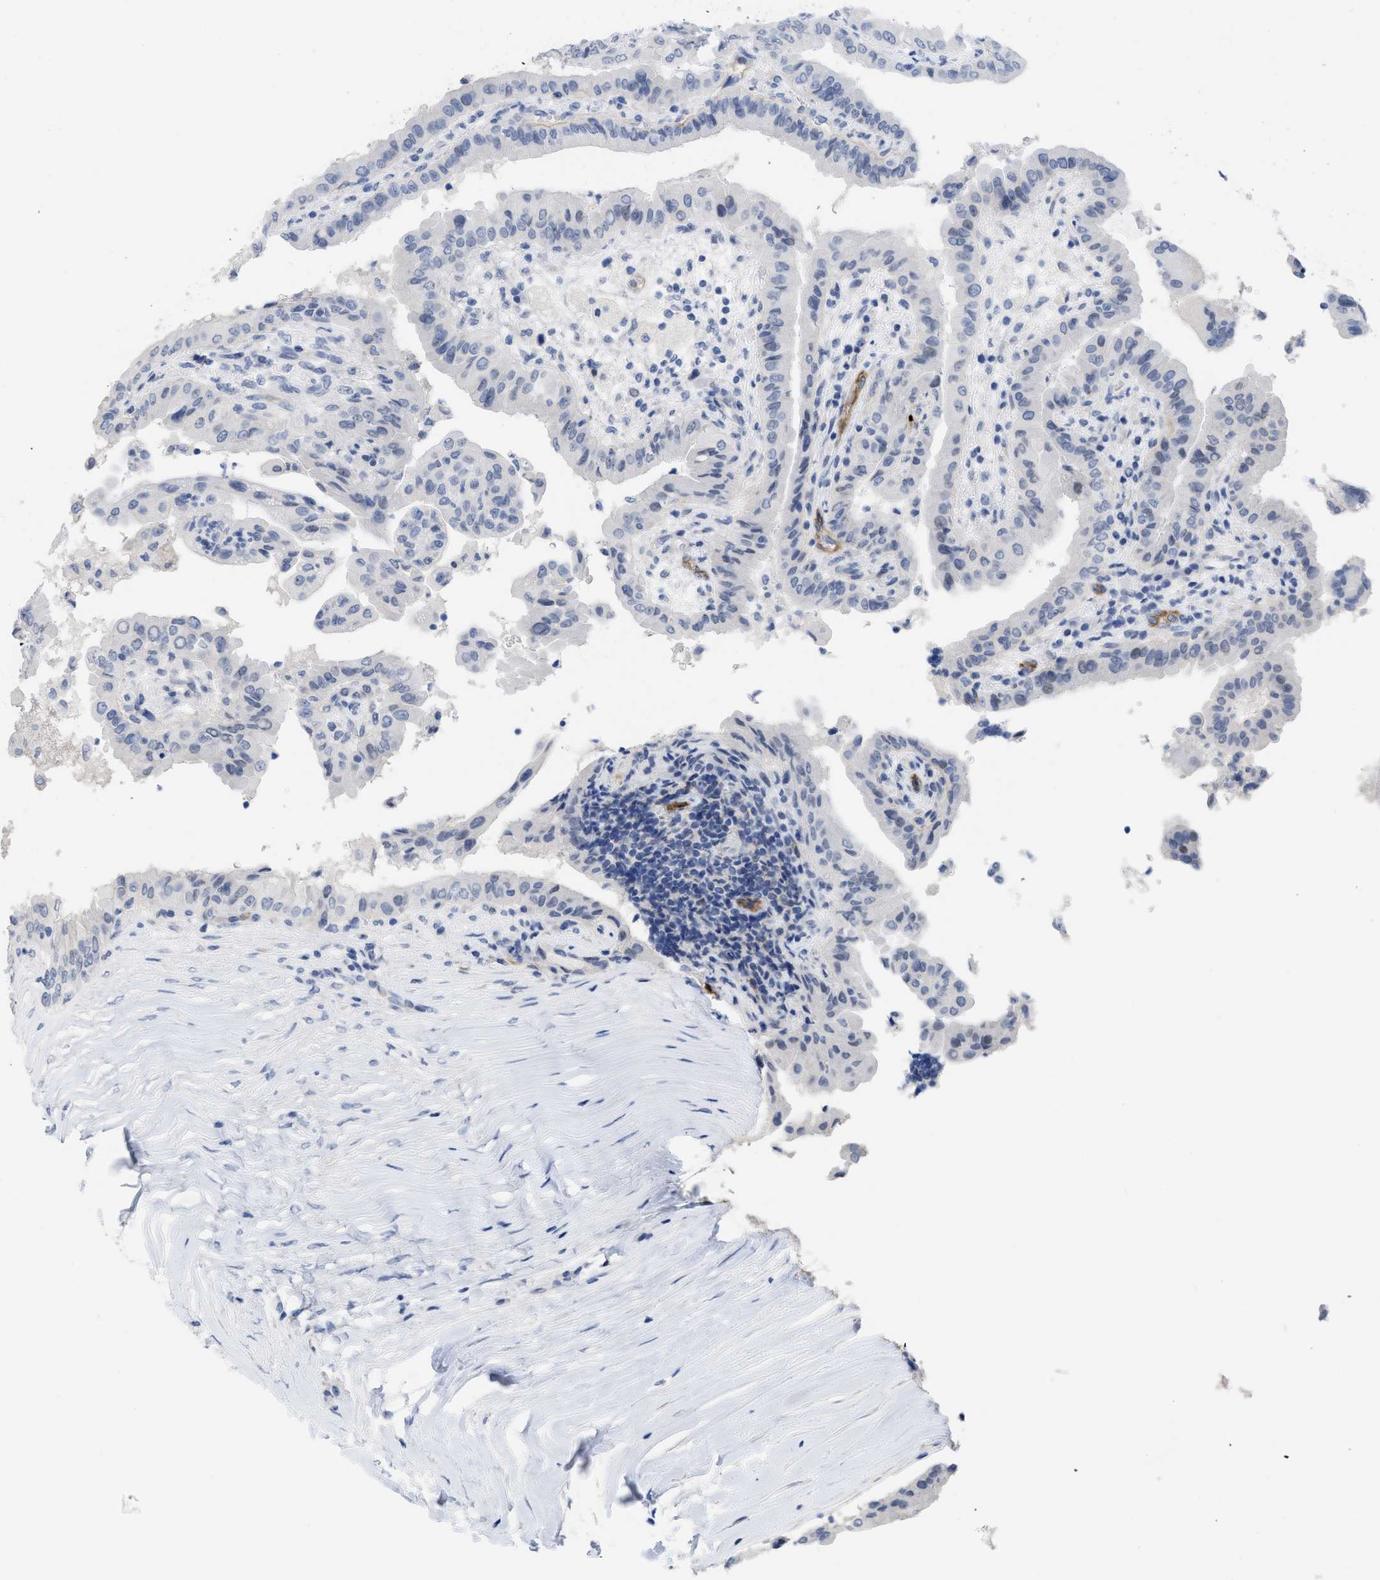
{"staining": {"intensity": "negative", "quantity": "none", "location": "none"}, "tissue": "thyroid cancer", "cell_type": "Tumor cells", "image_type": "cancer", "snomed": [{"axis": "morphology", "description": "Papillary adenocarcinoma, NOS"}, {"axis": "topography", "description": "Thyroid gland"}], "caption": "DAB immunohistochemical staining of papillary adenocarcinoma (thyroid) exhibits no significant staining in tumor cells.", "gene": "ACKR1", "patient": {"sex": "male", "age": 33}}